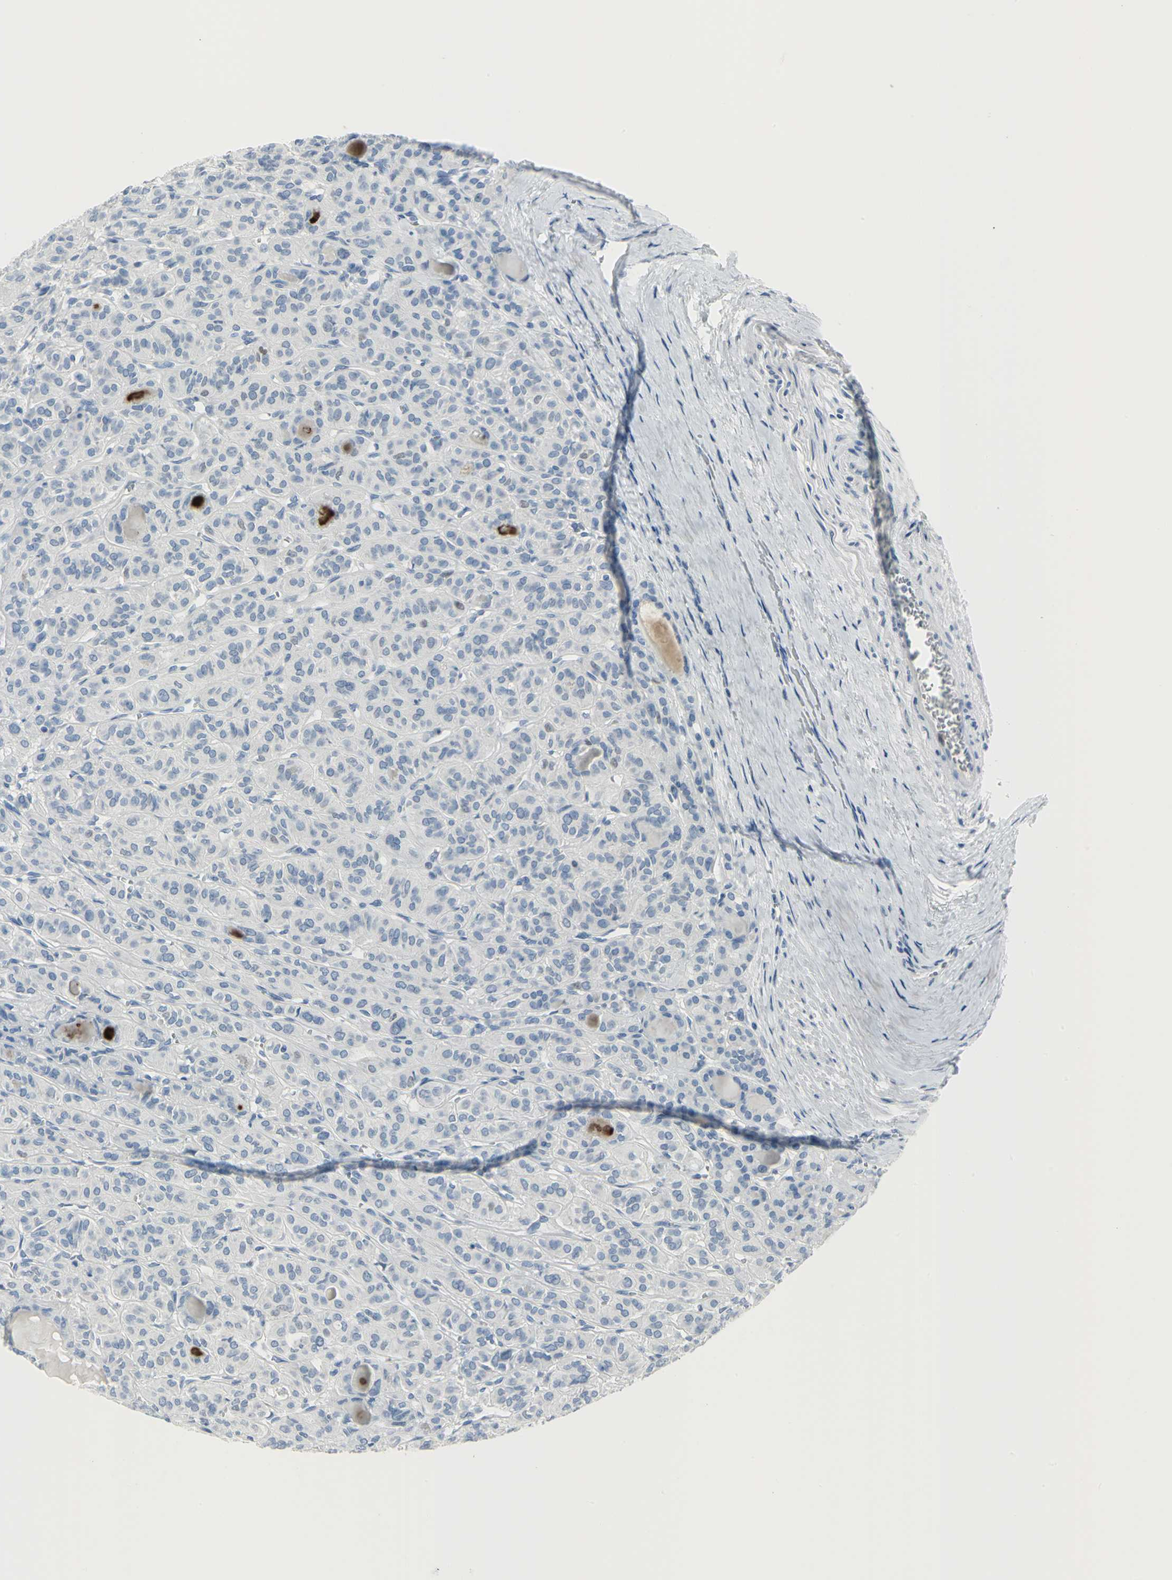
{"staining": {"intensity": "negative", "quantity": "none", "location": "none"}, "tissue": "thyroid cancer", "cell_type": "Tumor cells", "image_type": "cancer", "snomed": [{"axis": "morphology", "description": "Follicular adenoma carcinoma, NOS"}, {"axis": "topography", "description": "Thyroid gland"}], "caption": "High magnification brightfield microscopy of thyroid follicular adenoma carcinoma stained with DAB (brown) and counterstained with hematoxylin (blue): tumor cells show no significant staining. (DAB immunohistochemistry (IHC) with hematoxylin counter stain).", "gene": "MCM3", "patient": {"sex": "female", "age": 71}}